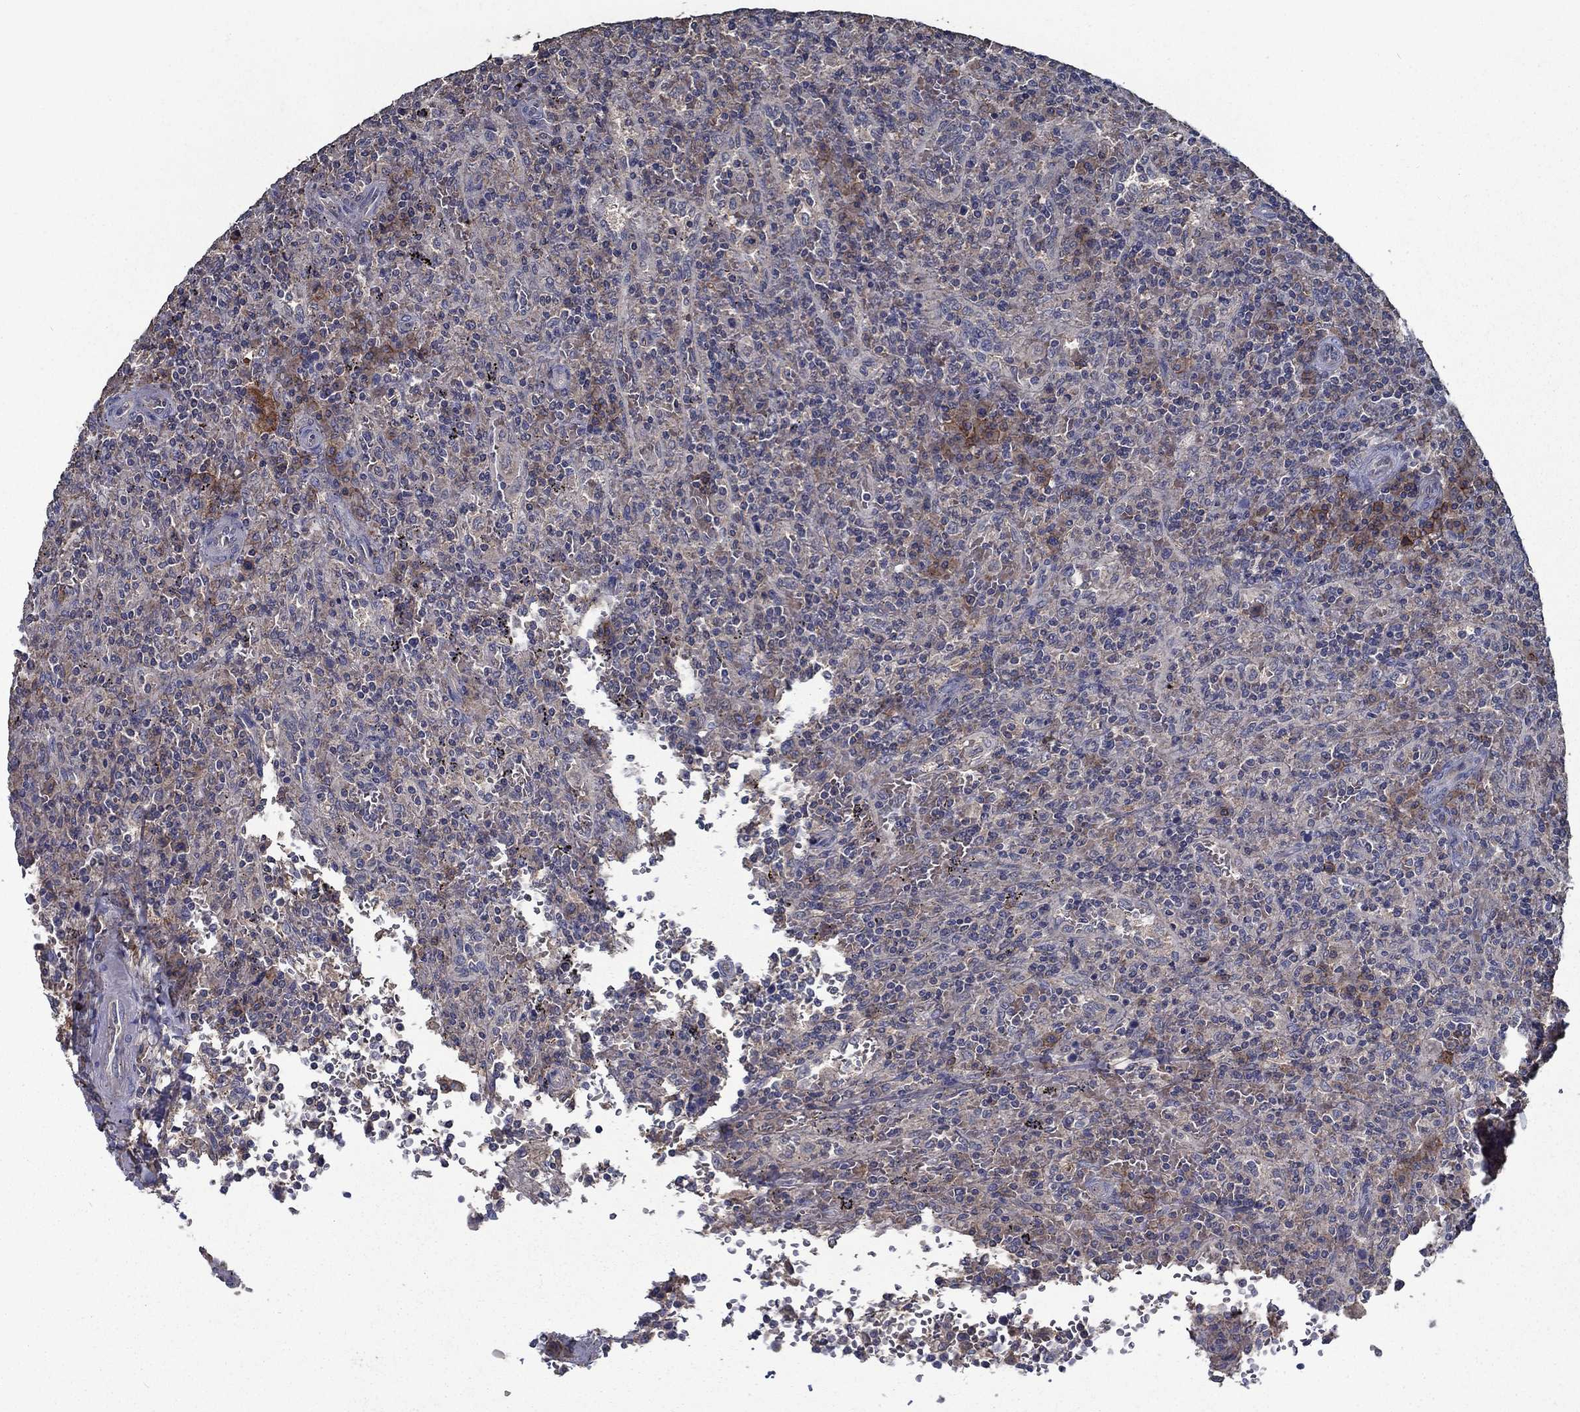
{"staining": {"intensity": "moderate", "quantity": "<25%", "location": "cytoplasmic/membranous"}, "tissue": "lymphoma", "cell_type": "Tumor cells", "image_type": "cancer", "snomed": [{"axis": "morphology", "description": "Malignant lymphoma, non-Hodgkin's type, Low grade"}, {"axis": "topography", "description": "Spleen"}], "caption": "Protein staining of low-grade malignant lymphoma, non-Hodgkin's type tissue exhibits moderate cytoplasmic/membranous staining in approximately <25% of tumor cells.", "gene": "SLC44A1", "patient": {"sex": "male", "age": 62}}